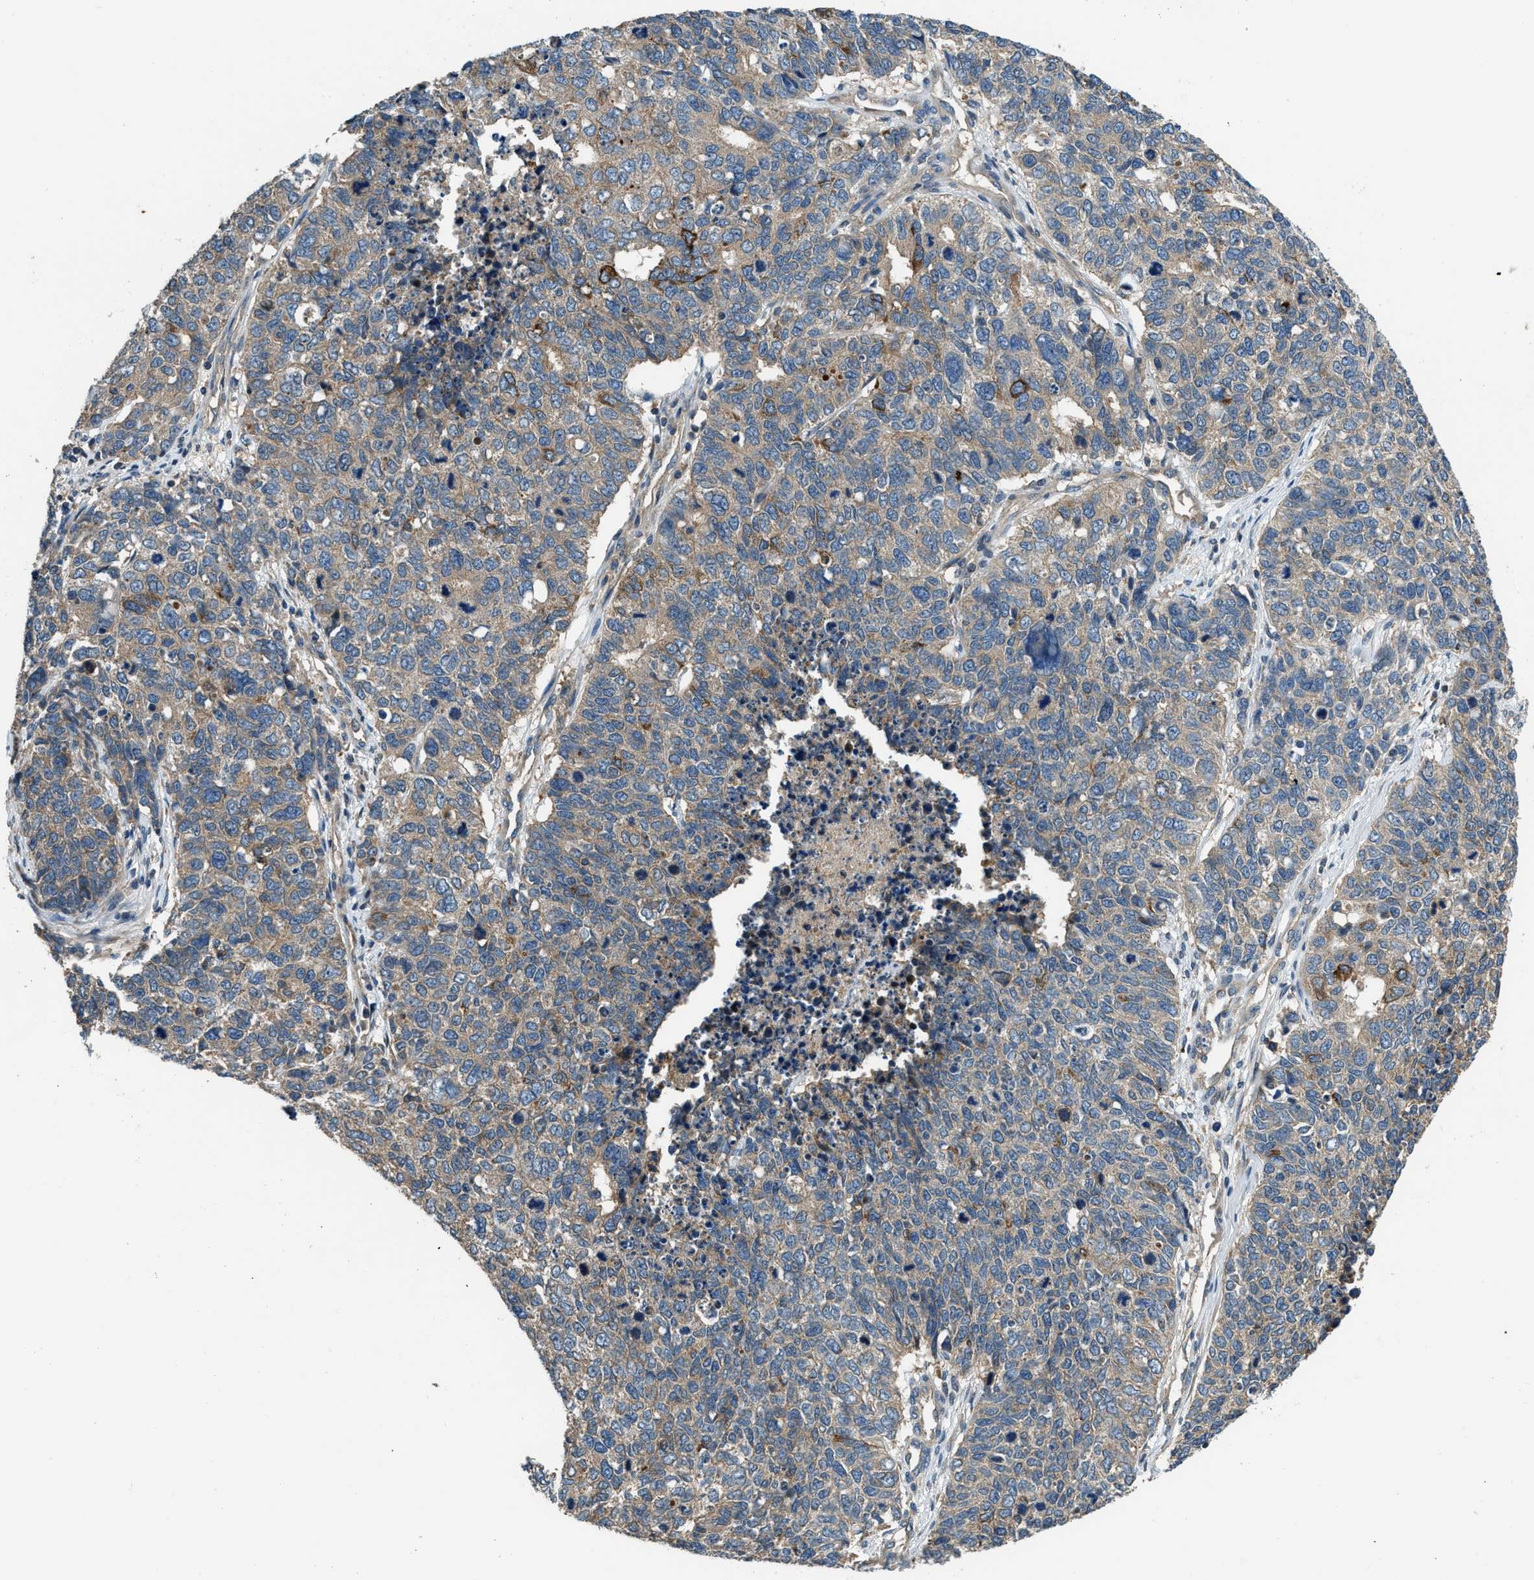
{"staining": {"intensity": "moderate", "quantity": "25%-75%", "location": "cytoplasmic/membranous"}, "tissue": "cervical cancer", "cell_type": "Tumor cells", "image_type": "cancer", "snomed": [{"axis": "morphology", "description": "Squamous cell carcinoma, NOS"}, {"axis": "topography", "description": "Cervix"}], "caption": "This micrograph displays cervical squamous cell carcinoma stained with IHC to label a protein in brown. The cytoplasmic/membranous of tumor cells show moderate positivity for the protein. Nuclei are counter-stained blue.", "gene": "IL3RA", "patient": {"sex": "female", "age": 63}}